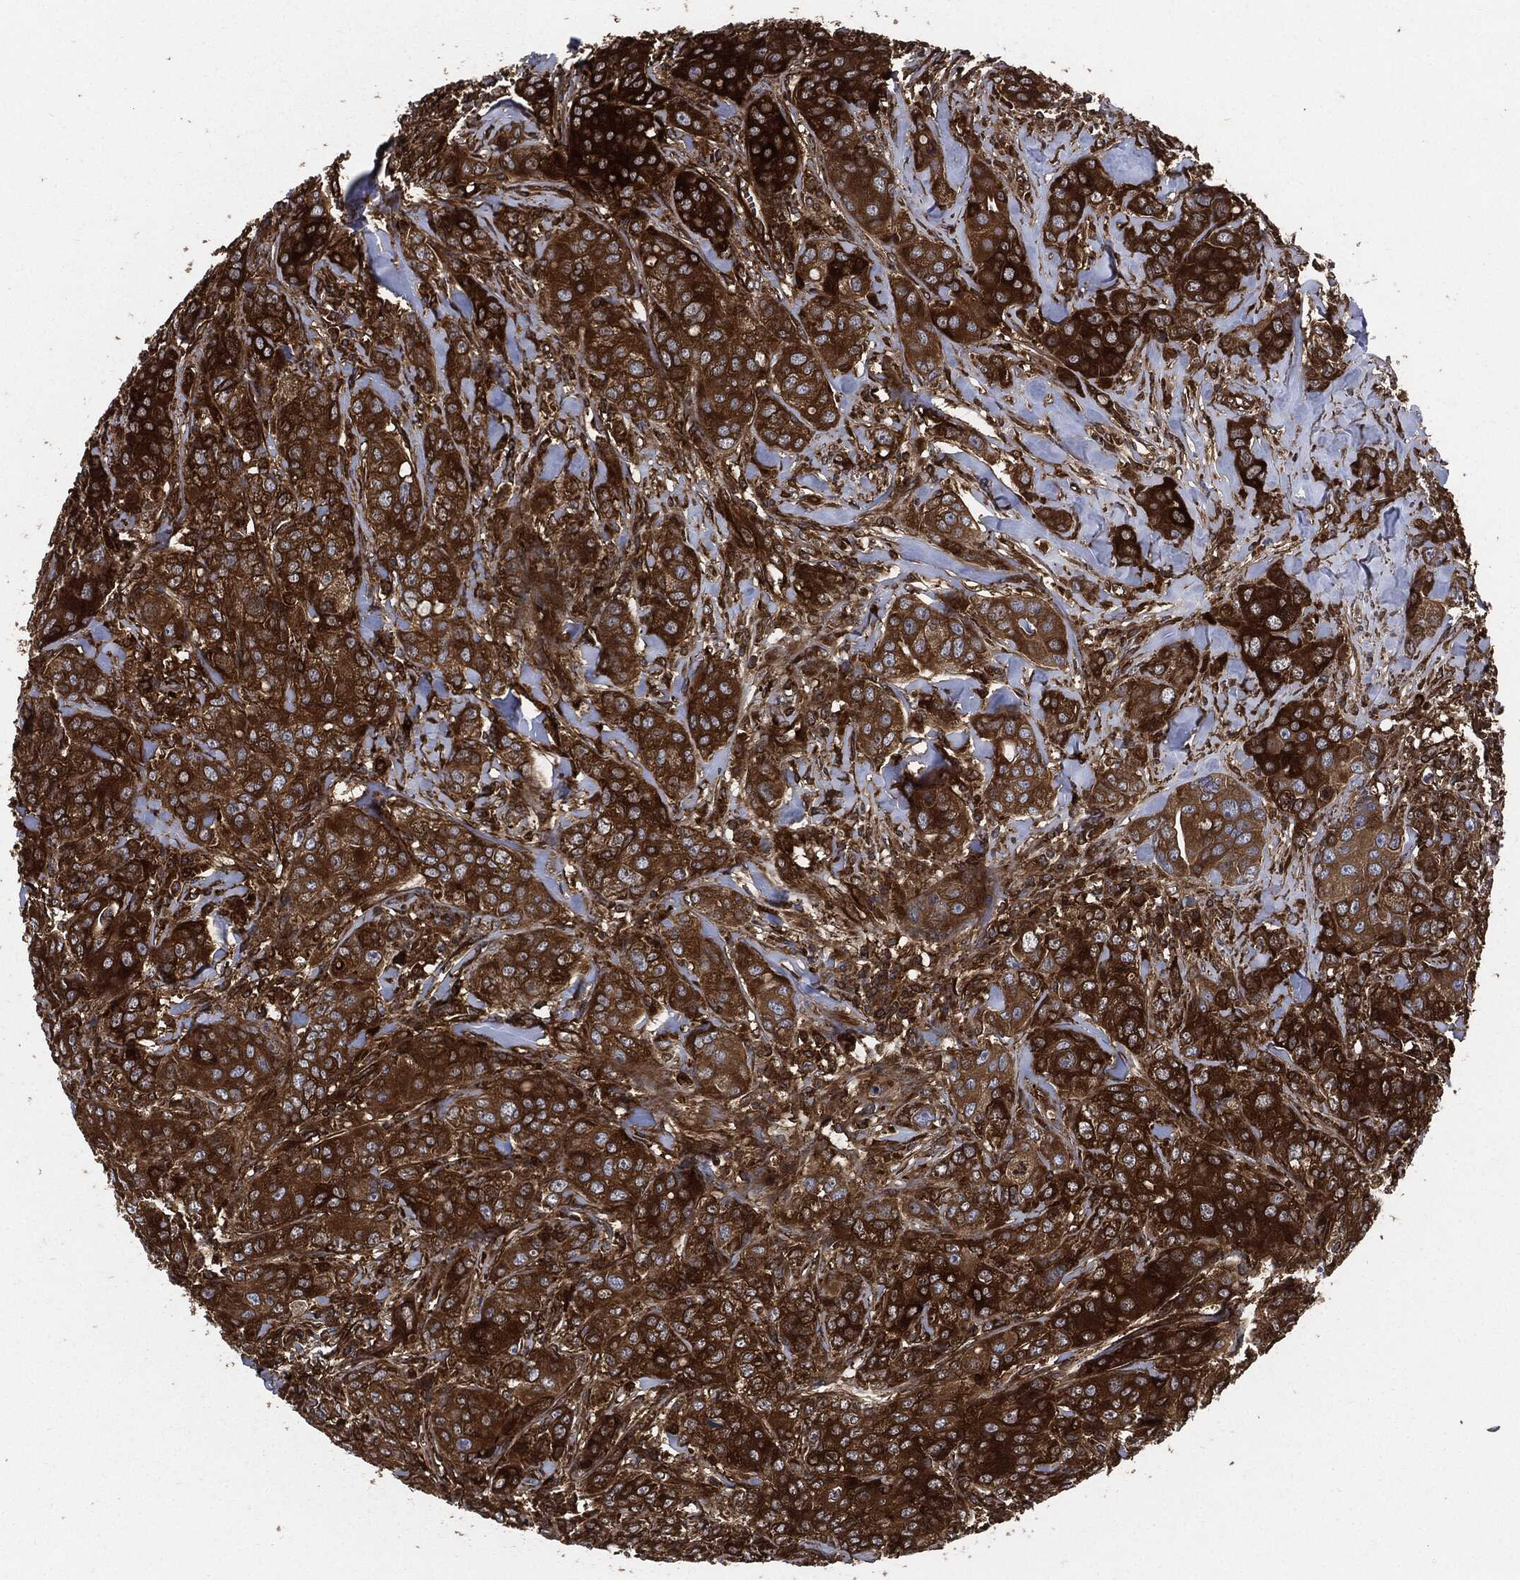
{"staining": {"intensity": "strong", "quantity": ">75%", "location": "cytoplasmic/membranous"}, "tissue": "breast cancer", "cell_type": "Tumor cells", "image_type": "cancer", "snomed": [{"axis": "morphology", "description": "Duct carcinoma"}, {"axis": "topography", "description": "Breast"}], "caption": "Protein expression analysis of invasive ductal carcinoma (breast) exhibits strong cytoplasmic/membranous positivity in about >75% of tumor cells.", "gene": "XPNPEP1", "patient": {"sex": "female", "age": 43}}